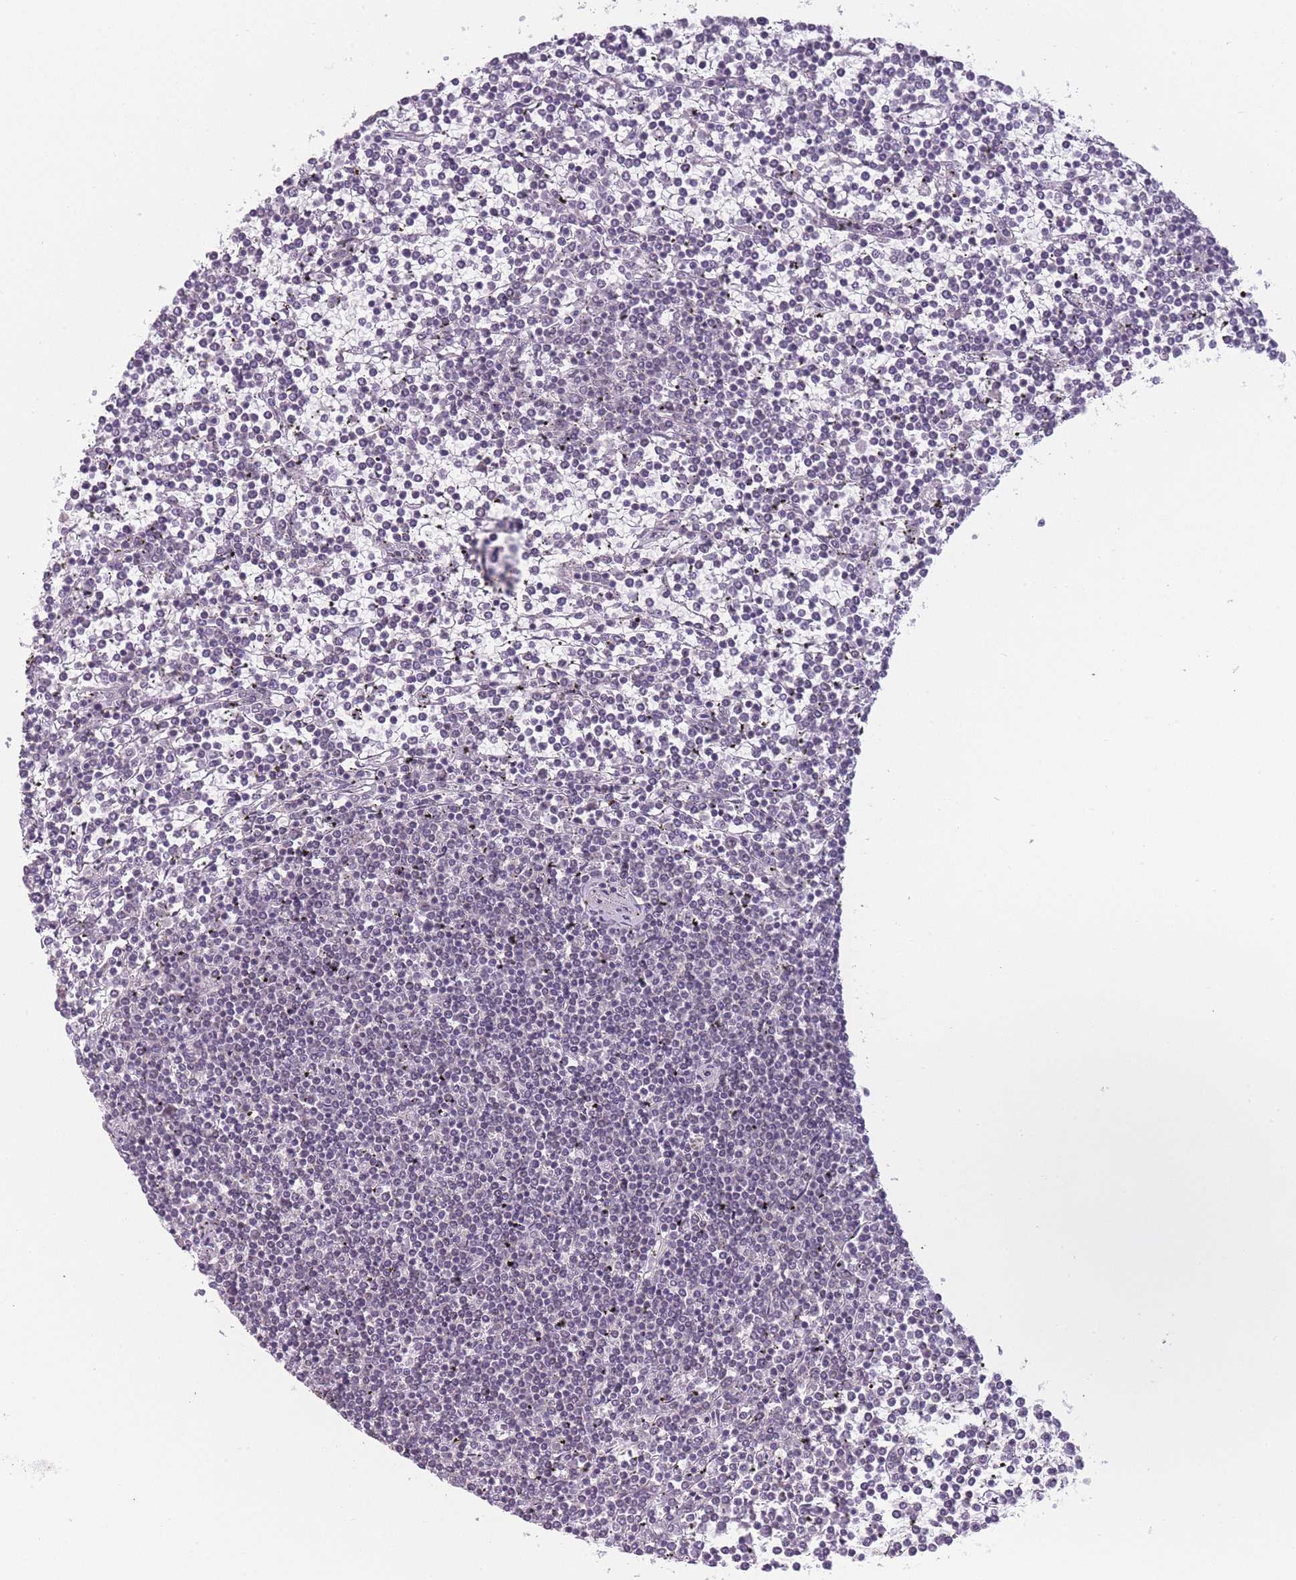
{"staining": {"intensity": "negative", "quantity": "none", "location": "none"}, "tissue": "lymphoma", "cell_type": "Tumor cells", "image_type": "cancer", "snomed": [{"axis": "morphology", "description": "Malignant lymphoma, non-Hodgkin's type, Low grade"}, {"axis": "topography", "description": "Spleen"}], "caption": "An image of low-grade malignant lymphoma, non-Hodgkin's type stained for a protein reveals no brown staining in tumor cells. (DAB (3,3'-diaminobenzidine) IHC with hematoxylin counter stain).", "gene": "SIN3B", "patient": {"sex": "female", "age": 19}}